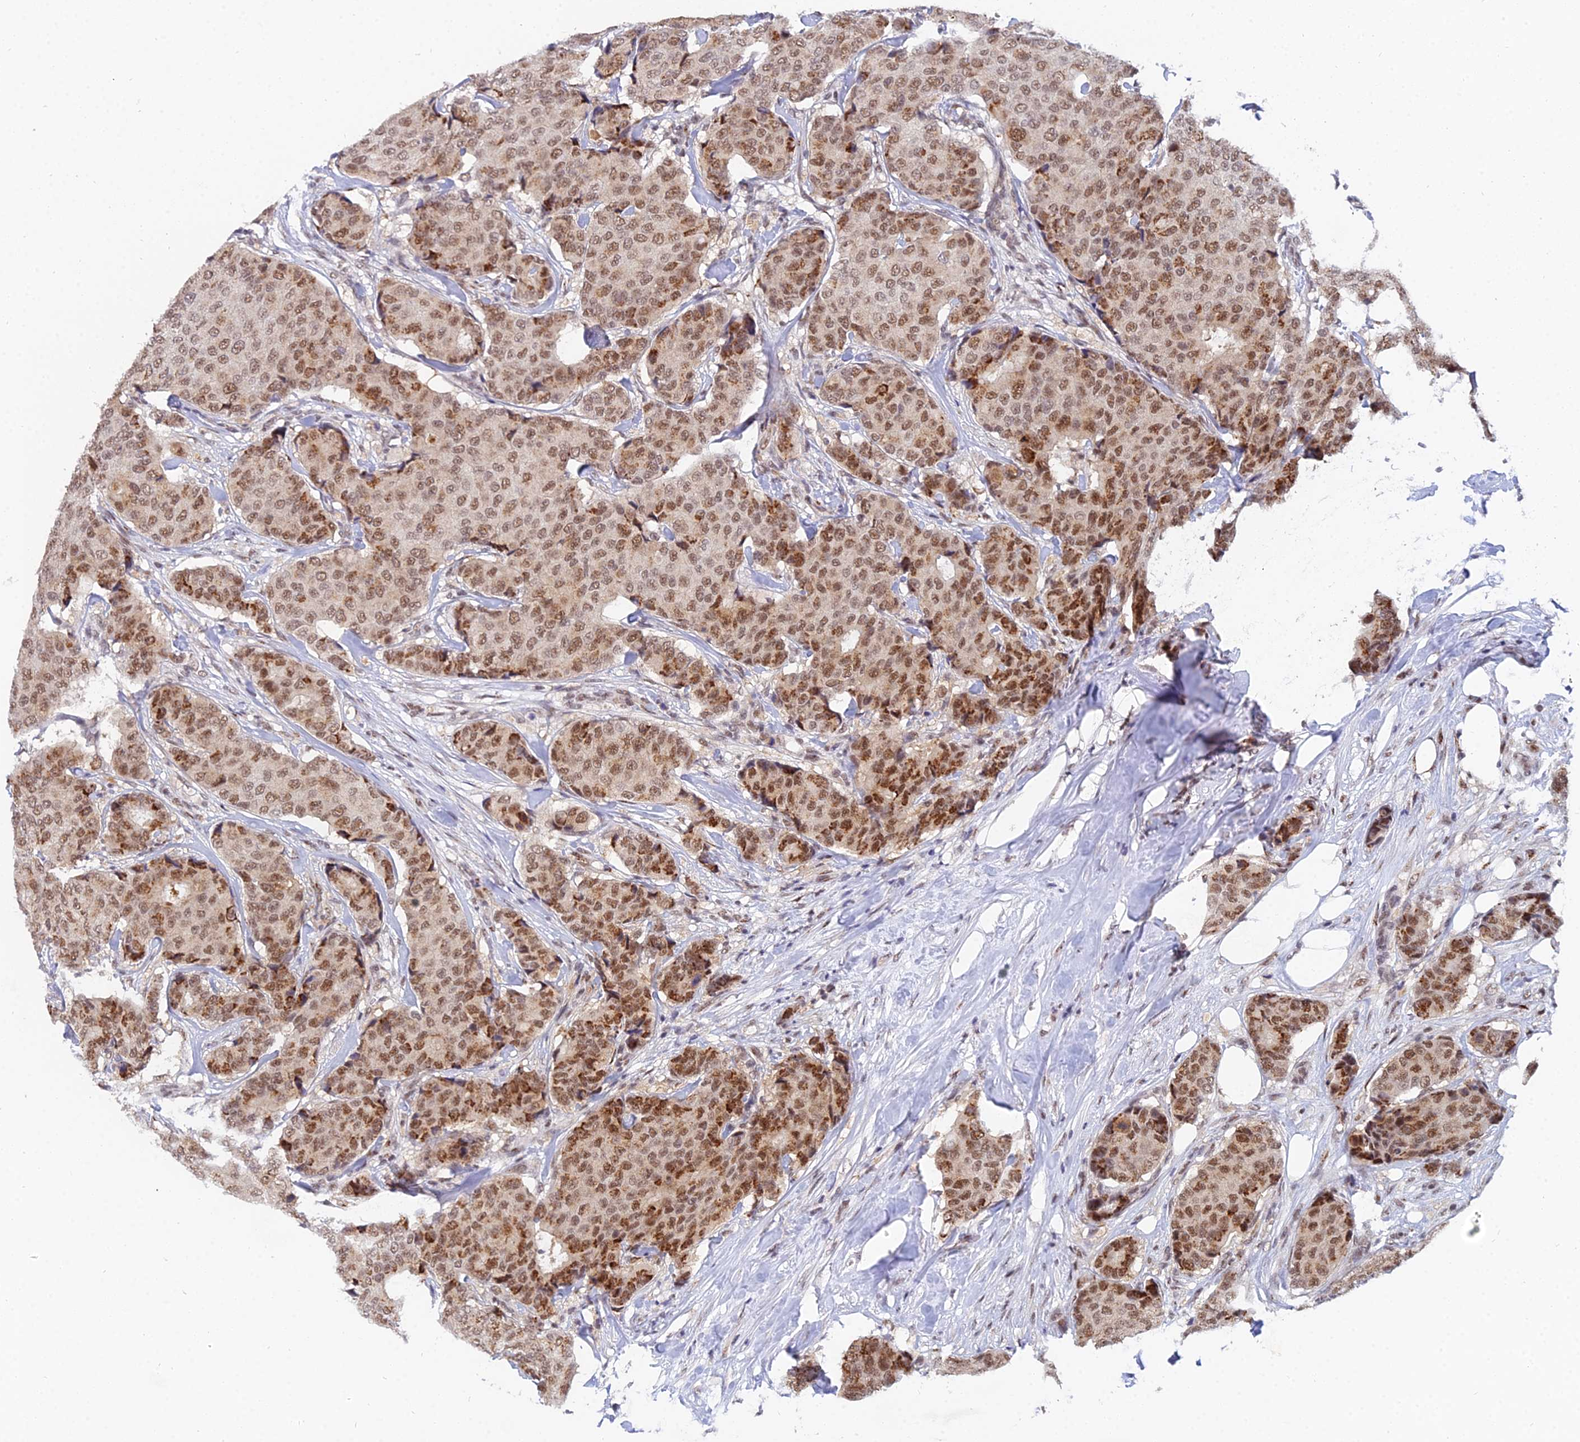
{"staining": {"intensity": "moderate", "quantity": ">75%", "location": "cytoplasmic/membranous,nuclear"}, "tissue": "breast cancer", "cell_type": "Tumor cells", "image_type": "cancer", "snomed": [{"axis": "morphology", "description": "Duct carcinoma"}, {"axis": "topography", "description": "Breast"}], "caption": "High-power microscopy captured an immunohistochemistry micrograph of breast intraductal carcinoma, revealing moderate cytoplasmic/membranous and nuclear positivity in about >75% of tumor cells.", "gene": "THOC3", "patient": {"sex": "female", "age": 75}}